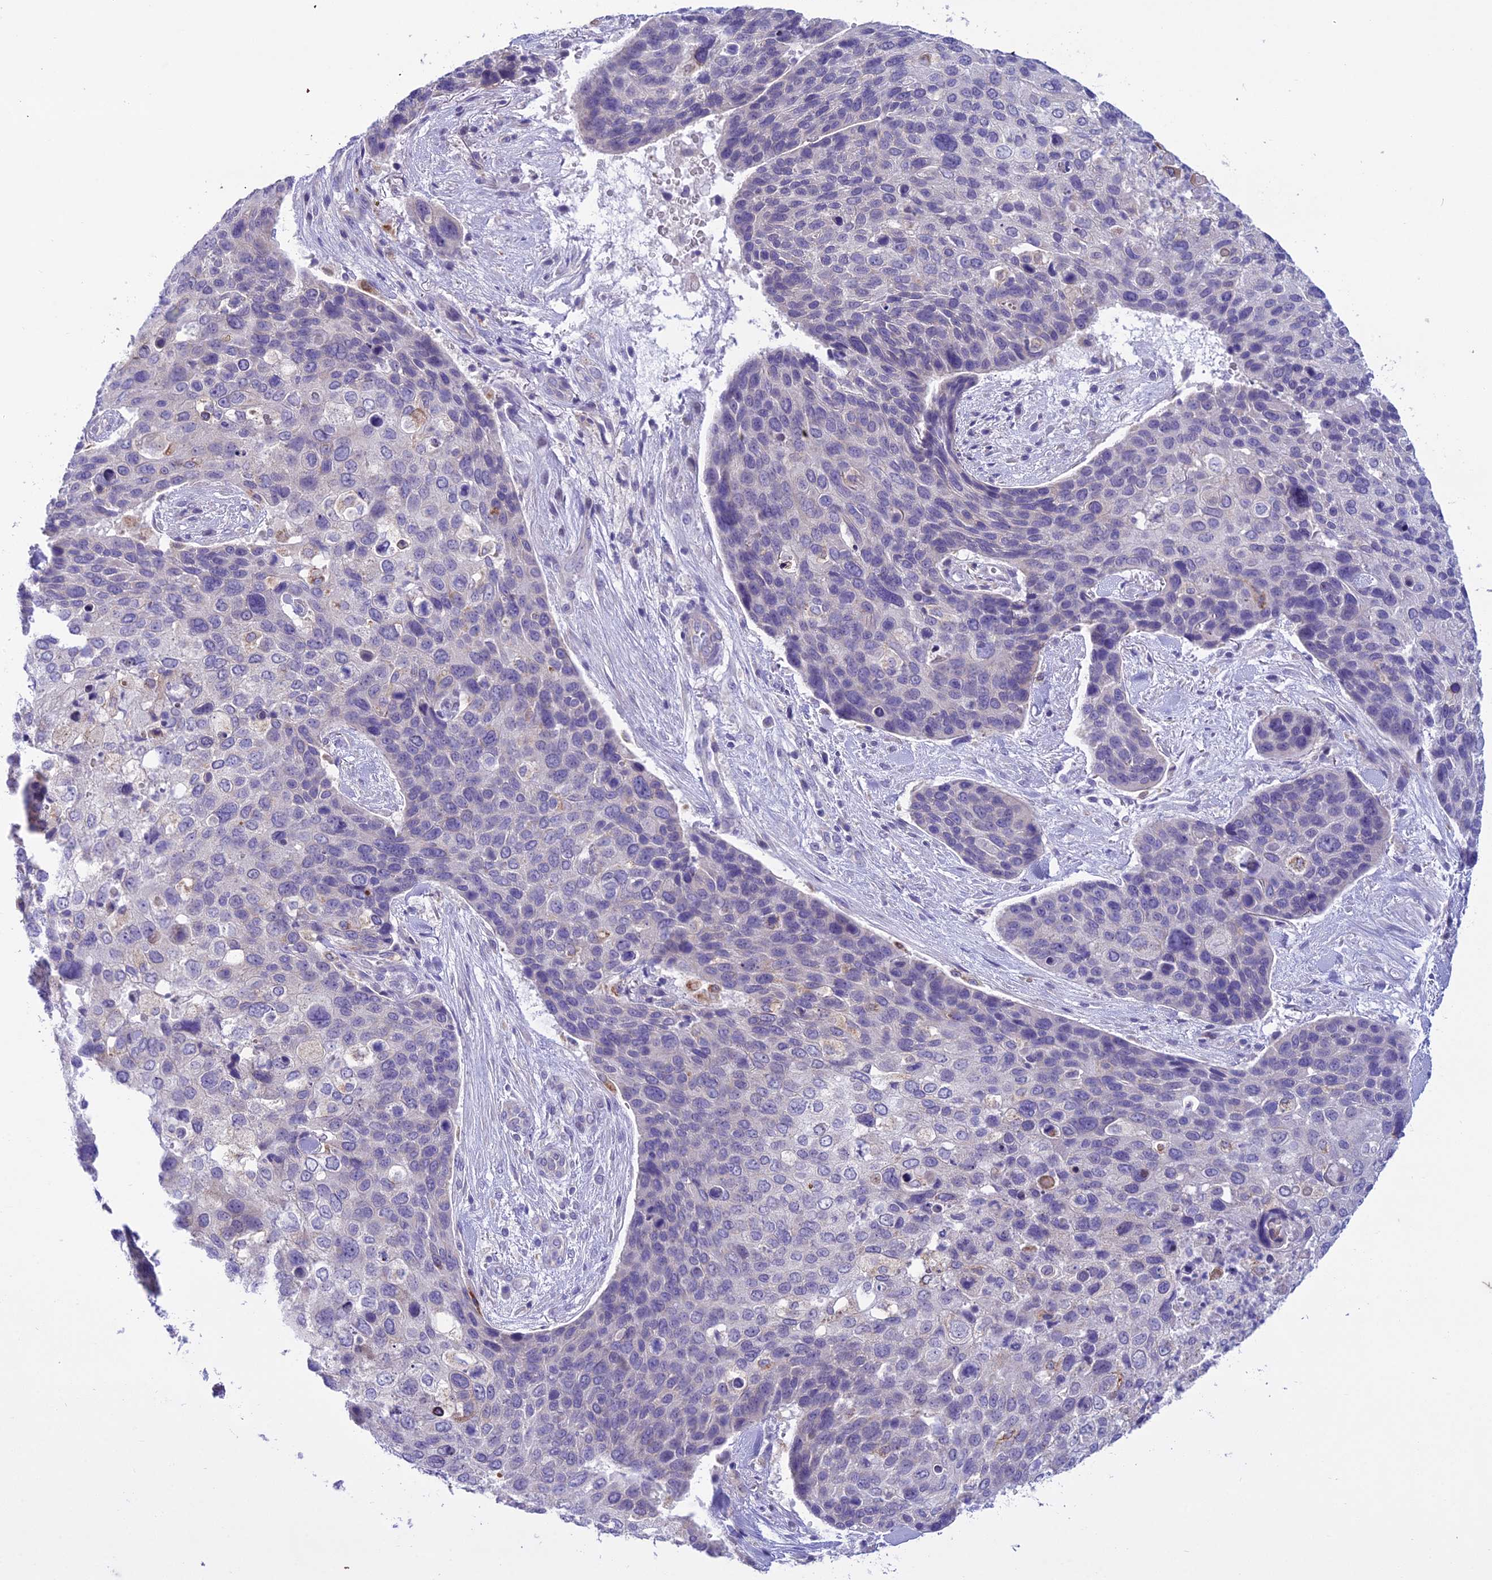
{"staining": {"intensity": "negative", "quantity": "none", "location": "none"}, "tissue": "skin cancer", "cell_type": "Tumor cells", "image_type": "cancer", "snomed": [{"axis": "morphology", "description": "Basal cell carcinoma"}, {"axis": "topography", "description": "Skin"}], "caption": "Skin basal cell carcinoma stained for a protein using immunohistochemistry (IHC) exhibits no expression tumor cells.", "gene": "SCRT1", "patient": {"sex": "female", "age": 74}}